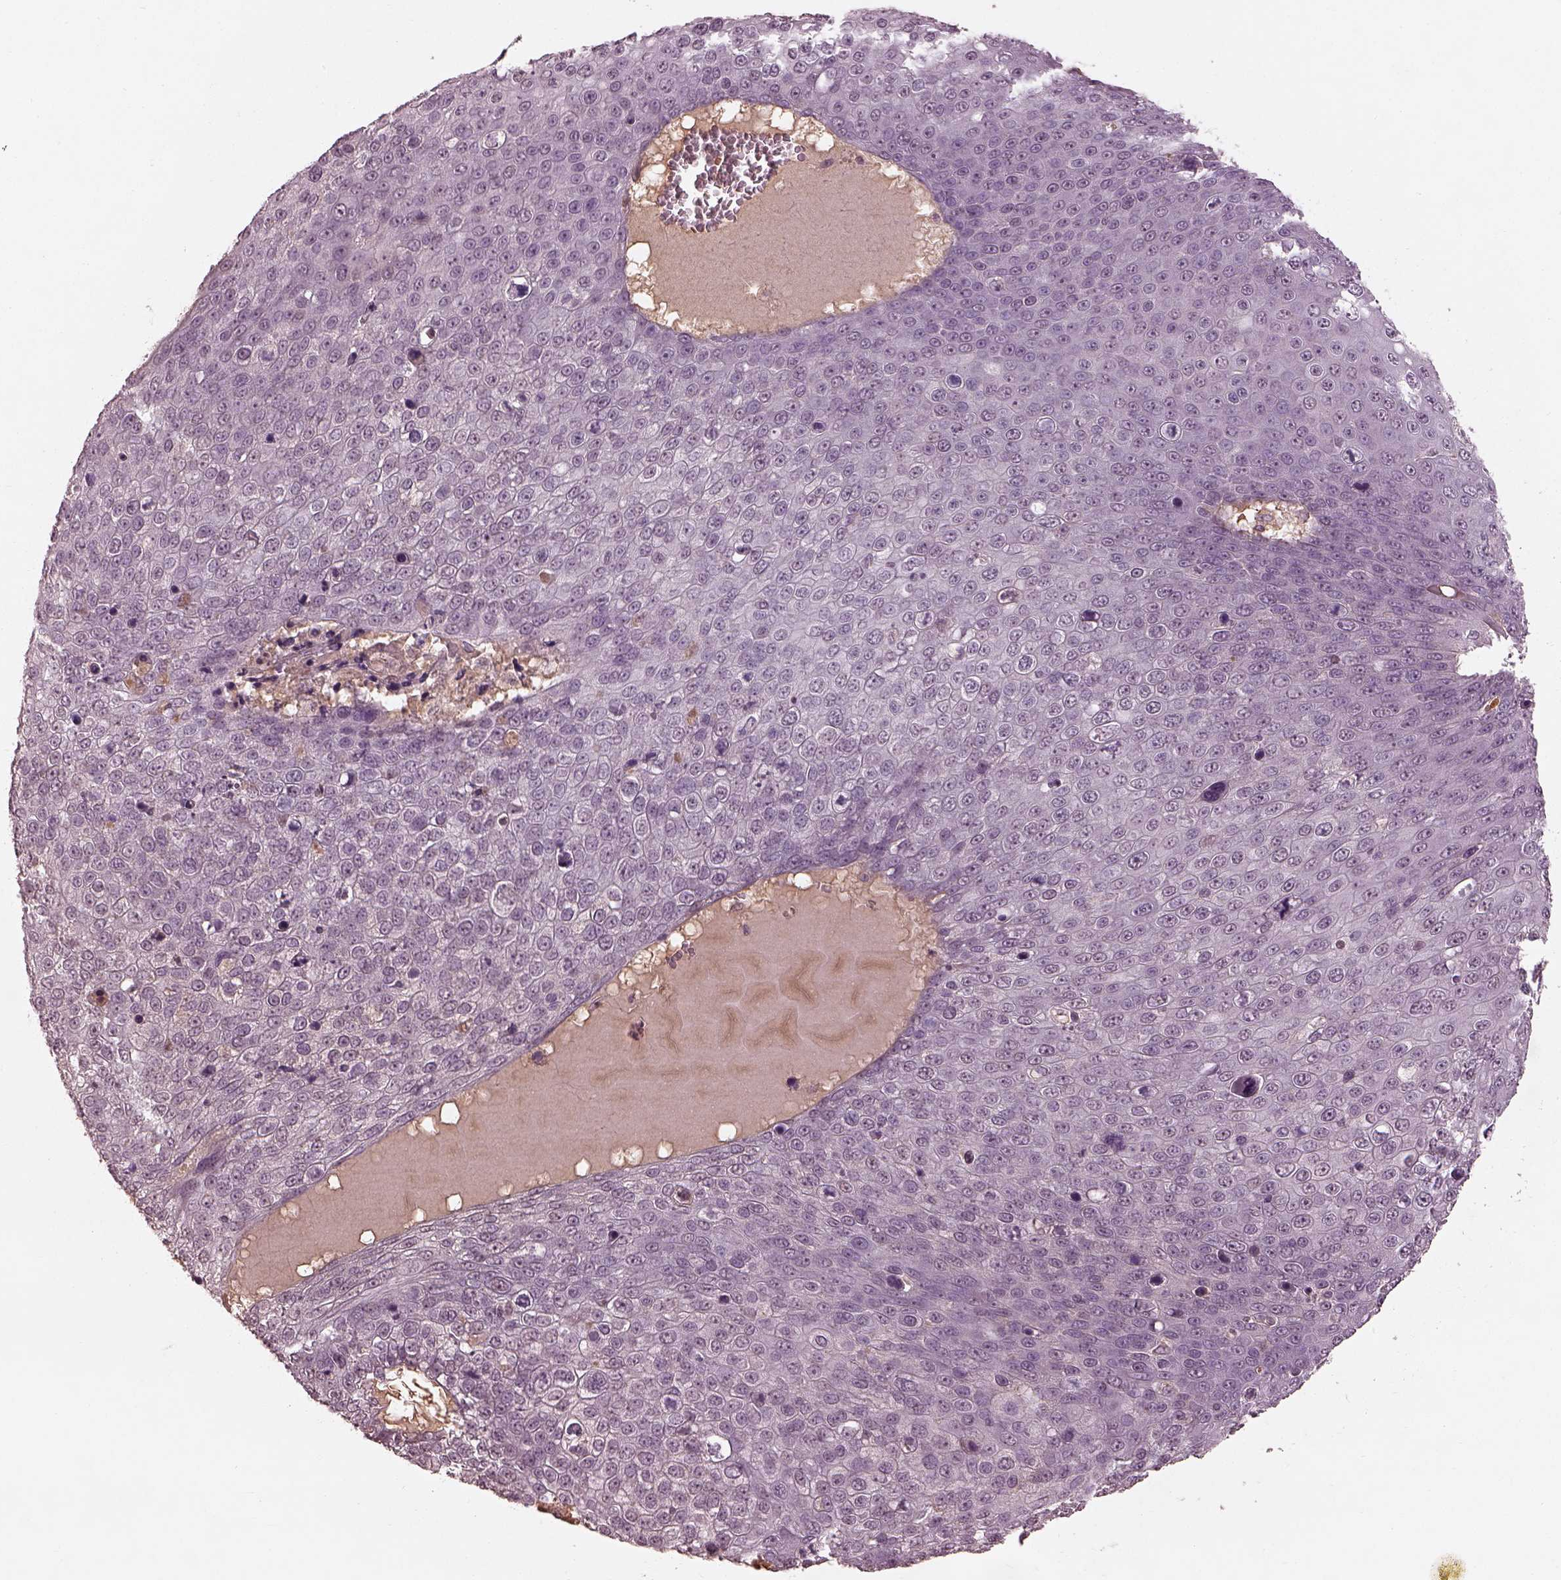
{"staining": {"intensity": "negative", "quantity": "none", "location": "none"}, "tissue": "skin cancer", "cell_type": "Tumor cells", "image_type": "cancer", "snomed": [{"axis": "morphology", "description": "Squamous cell carcinoma, NOS"}, {"axis": "topography", "description": "Skin"}], "caption": "The image exhibits no staining of tumor cells in skin cancer.", "gene": "CALR3", "patient": {"sex": "male", "age": 71}}